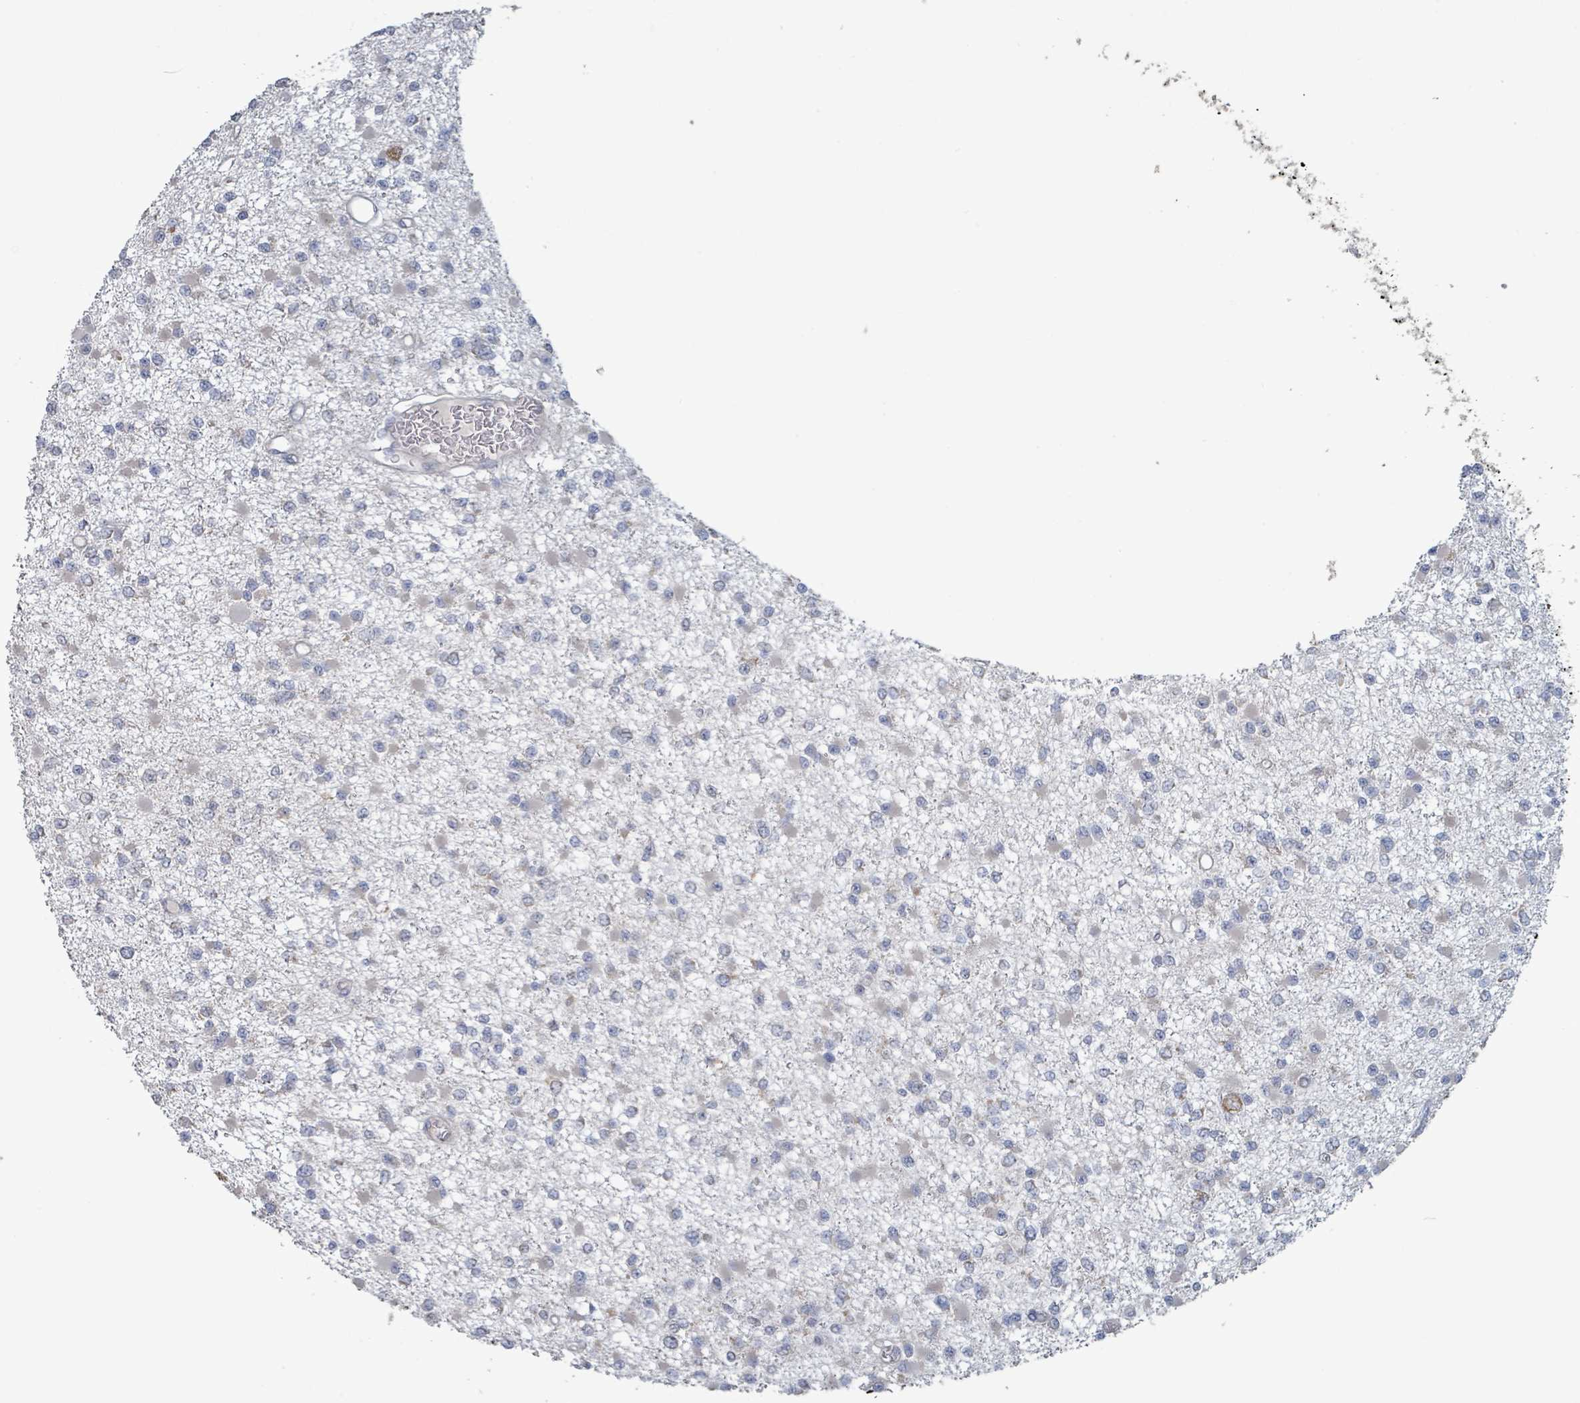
{"staining": {"intensity": "negative", "quantity": "none", "location": "none"}, "tissue": "glioma", "cell_type": "Tumor cells", "image_type": "cancer", "snomed": [{"axis": "morphology", "description": "Glioma, malignant, Low grade"}, {"axis": "topography", "description": "Brain"}], "caption": "Immunohistochemistry photomicrograph of neoplastic tissue: malignant glioma (low-grade) stained with DAB (3,3'-diaminobenzidine) exhibits no significant protein expression in tumor cells.", "gene": "RPL32", "patient": {"sex": "female", "age": 22}}